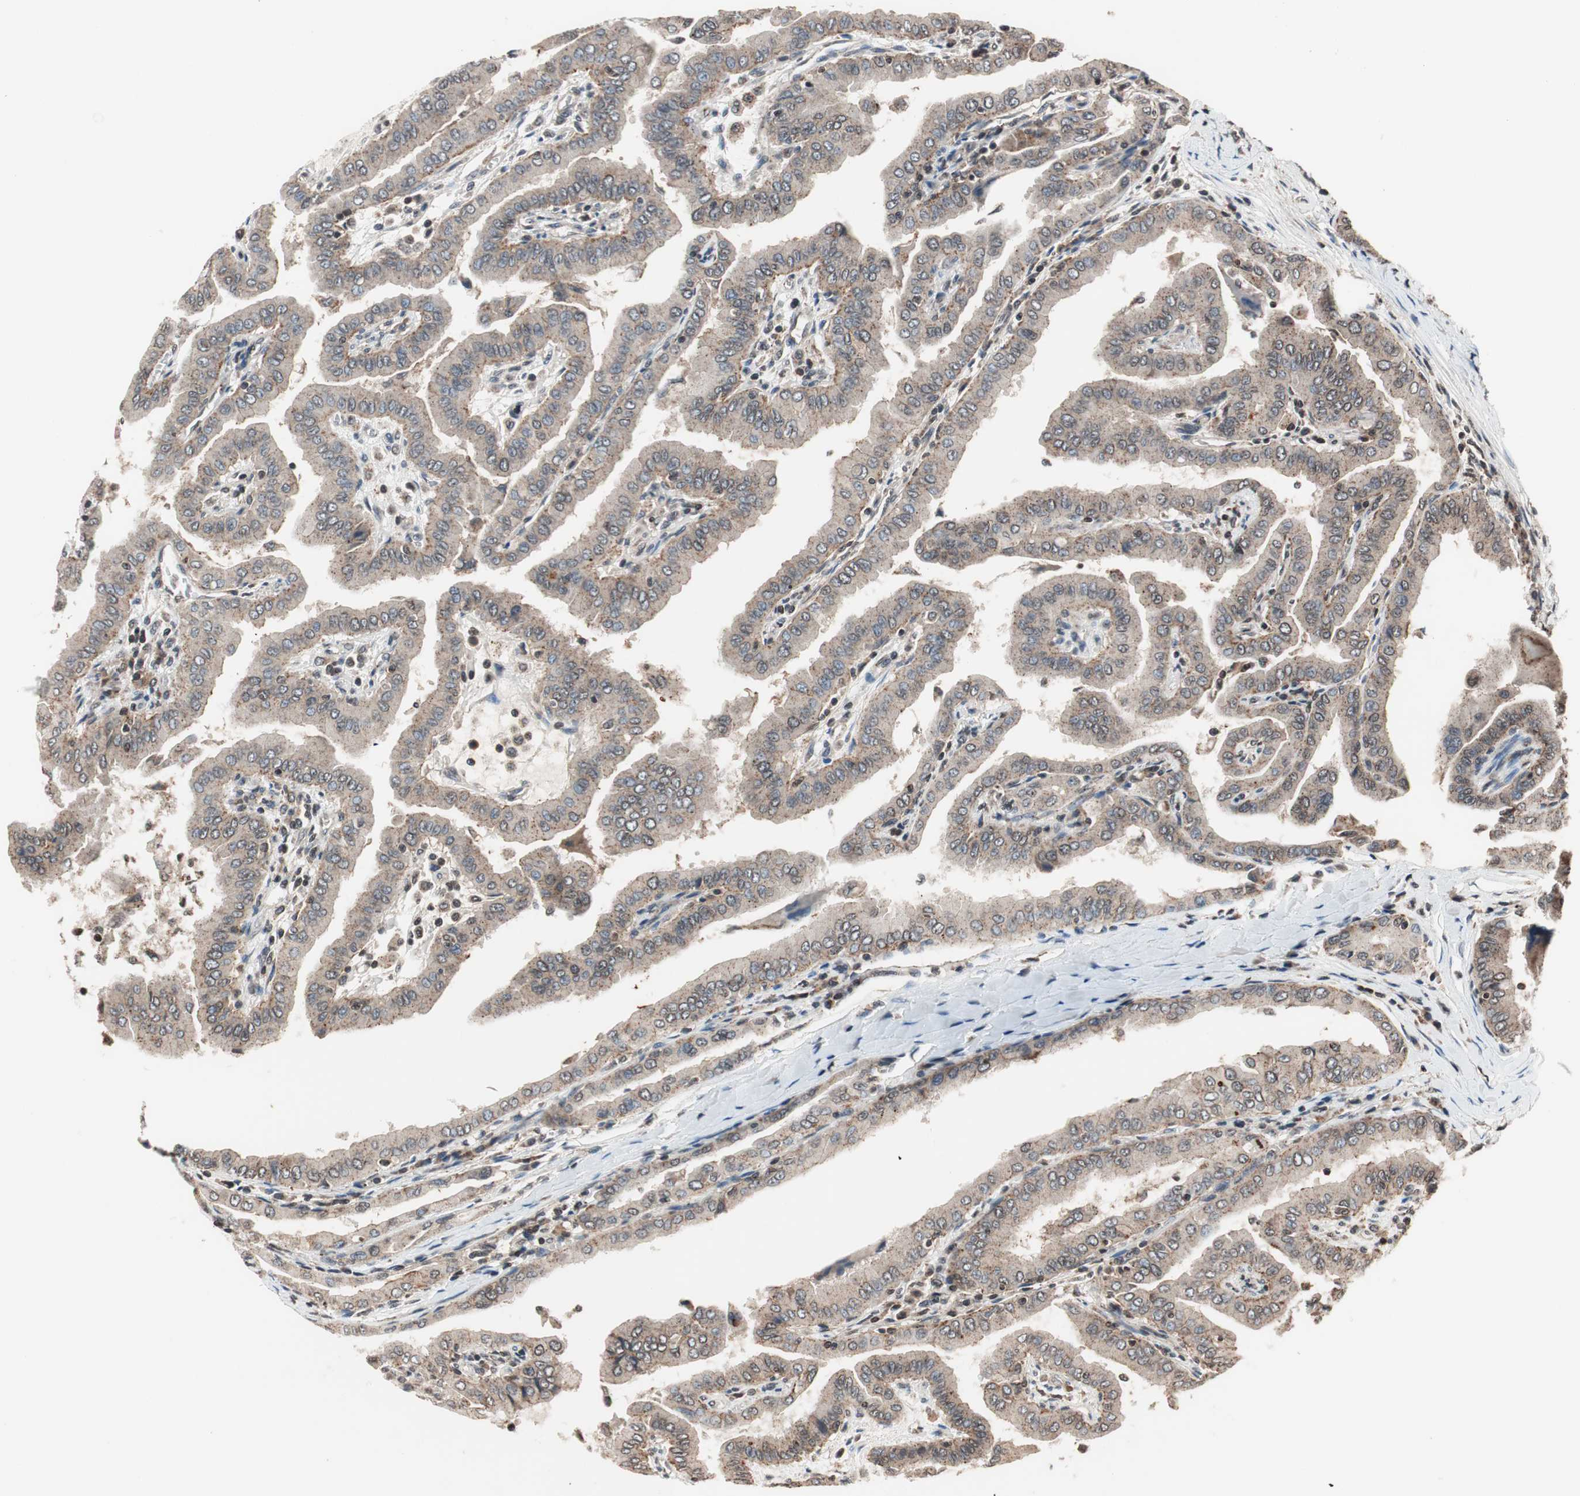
{"staining": {"intensity": "weak", "quantity": ">75%", "location": "cytoplasmic/membranous"}, "tissue": "thyroid cancer", "cell_type": "Tumor cells", "image_type": "cancer", "snomed": [{"axis": "morphology", "description": "Papillary adenocarcinoma, NOS"}, {"axis": "topography", "description": "Thyroid gland"}], "caption": "Papillary adenocarcinoma (thyroid) tissue demonstrates weak cytoplasmic/membranous staining in approximately >75% of tumor cells, visualized by immunohistochemistry. (brown staining indicates protein expression, while blue staining denotes nuclei).", "gene": "RFC1", "patient": {"sex": "male", "age": 33}}